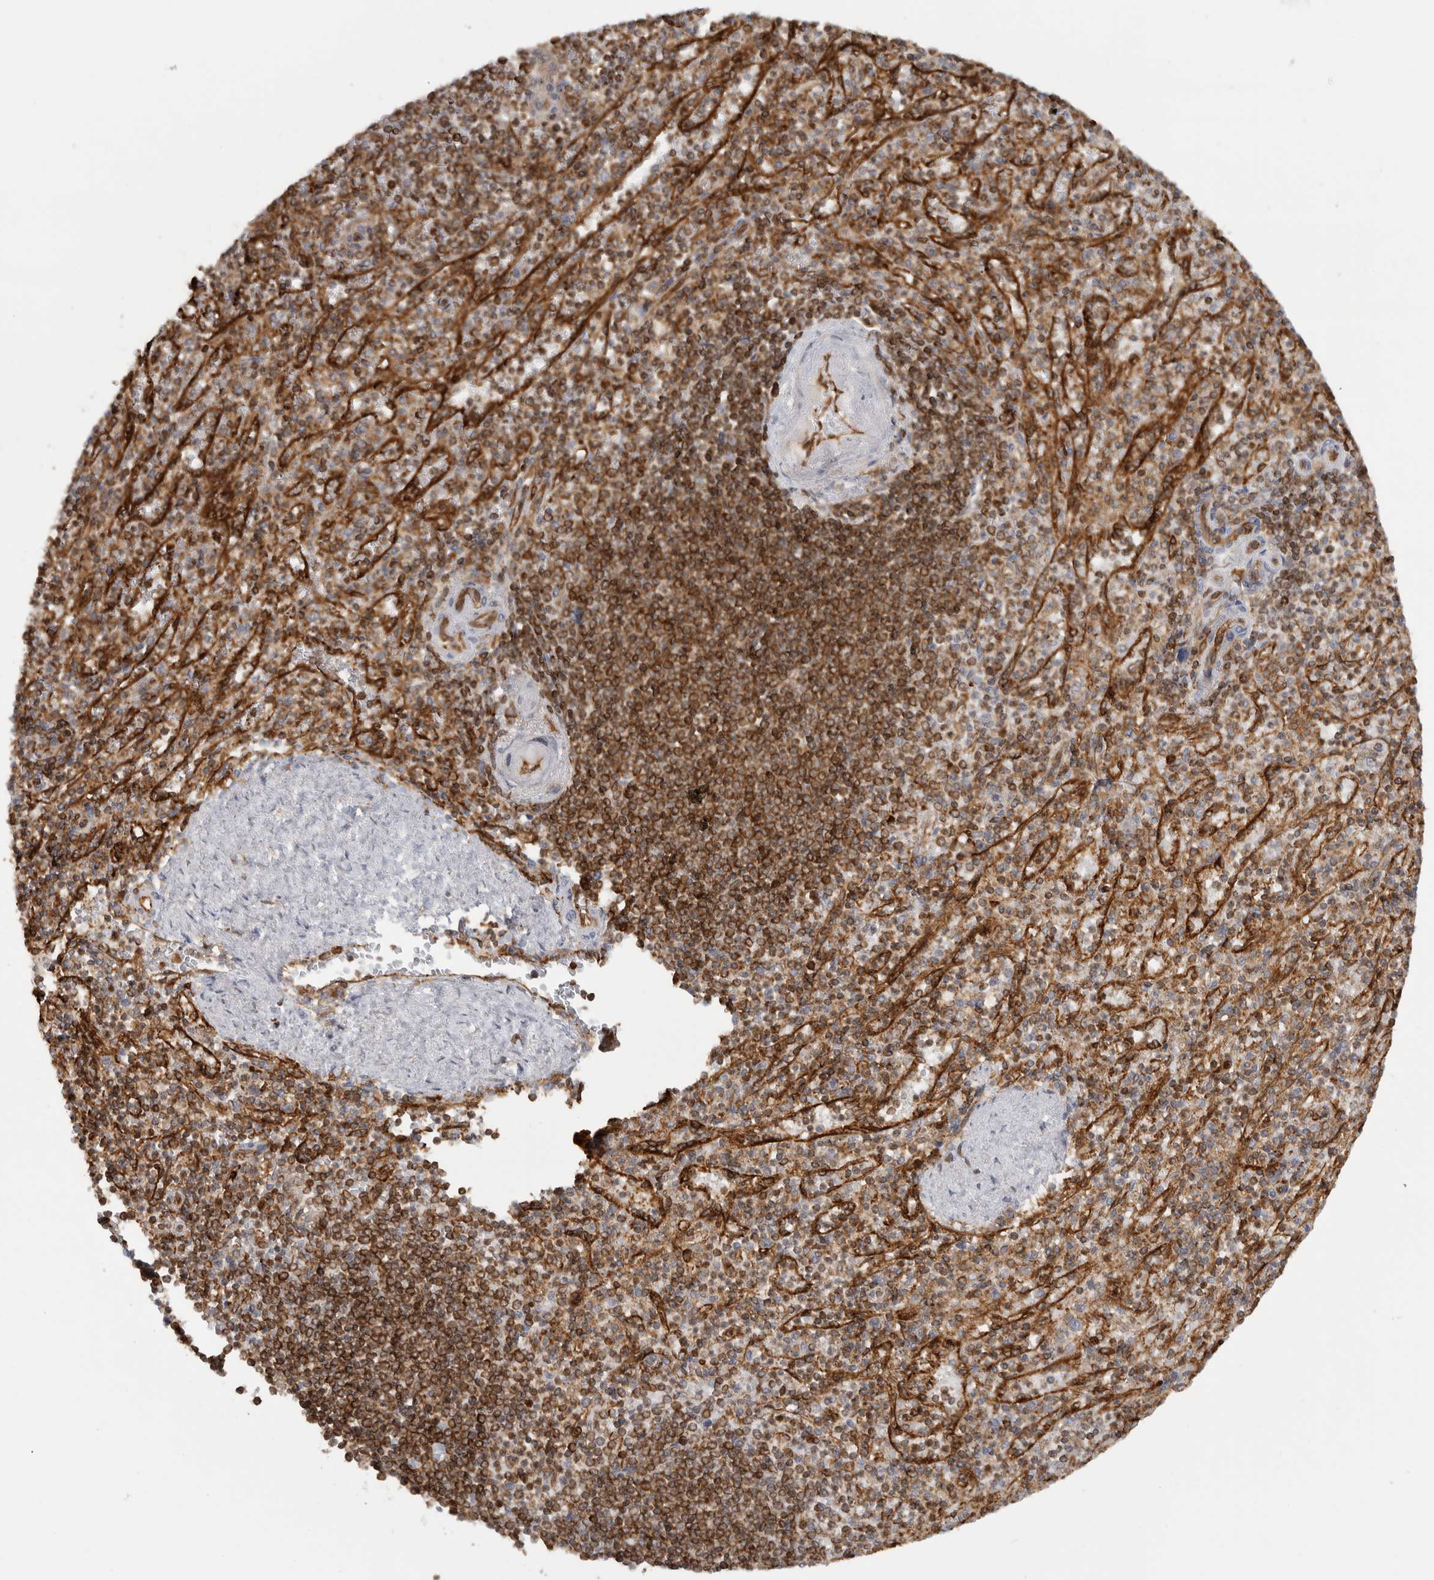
{"staining": {"intensity": "moderate", "quantity": ">75%", "location": "cytoplasmic/membranous"}, "tissue": "spleen", "cell_type": "Cells in red pulp", "image_type": "normal", "snomed": [{"axis": "morphology", "description": "Normal tissue, NOS"}, {"axis": "topography", "description": "Spleen"}], "caption": "Human spleen stained with a protein marker demonstrates moderate staining in cells in red pulp.", "gene": "HLA", "patient": {"sex": "female", "age": 74}}